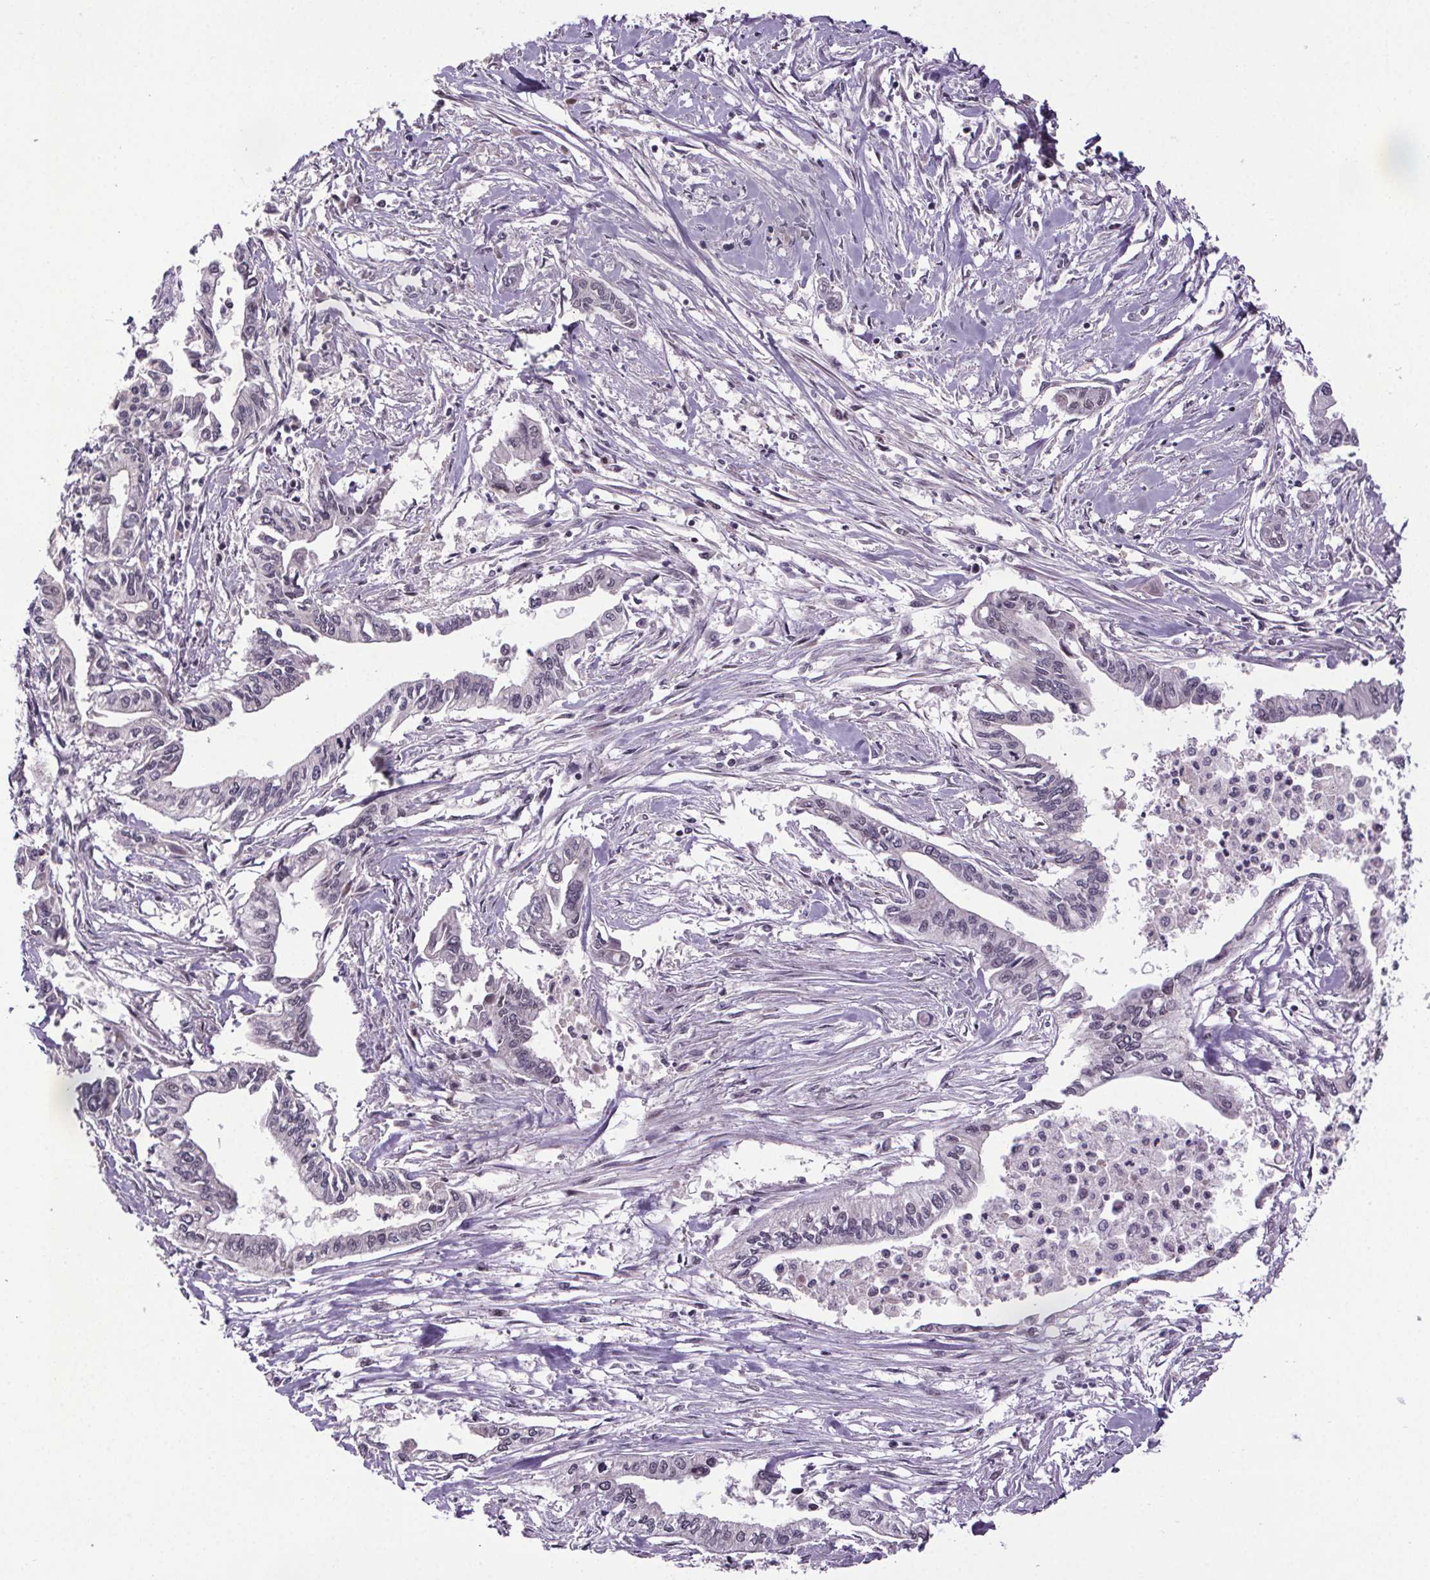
{"staining": {"intensity": "negative", "quantity": "none", "location": "none"}, "tissue": "pancreatic cancer", "cell_type": "Tumor cells", "image_type": "cancer", "snomed": [{"axis": "morphology", "description": "Adenocarcinoma, NOS"}, {"axis": "topography", "description": "Pancreas"}], "caption": "The micrograph shows no significant positivity in tumor cells of pancreatic cancer.", "gene": "ATMIN", "patient": {"sex": "male", "age": 60}}